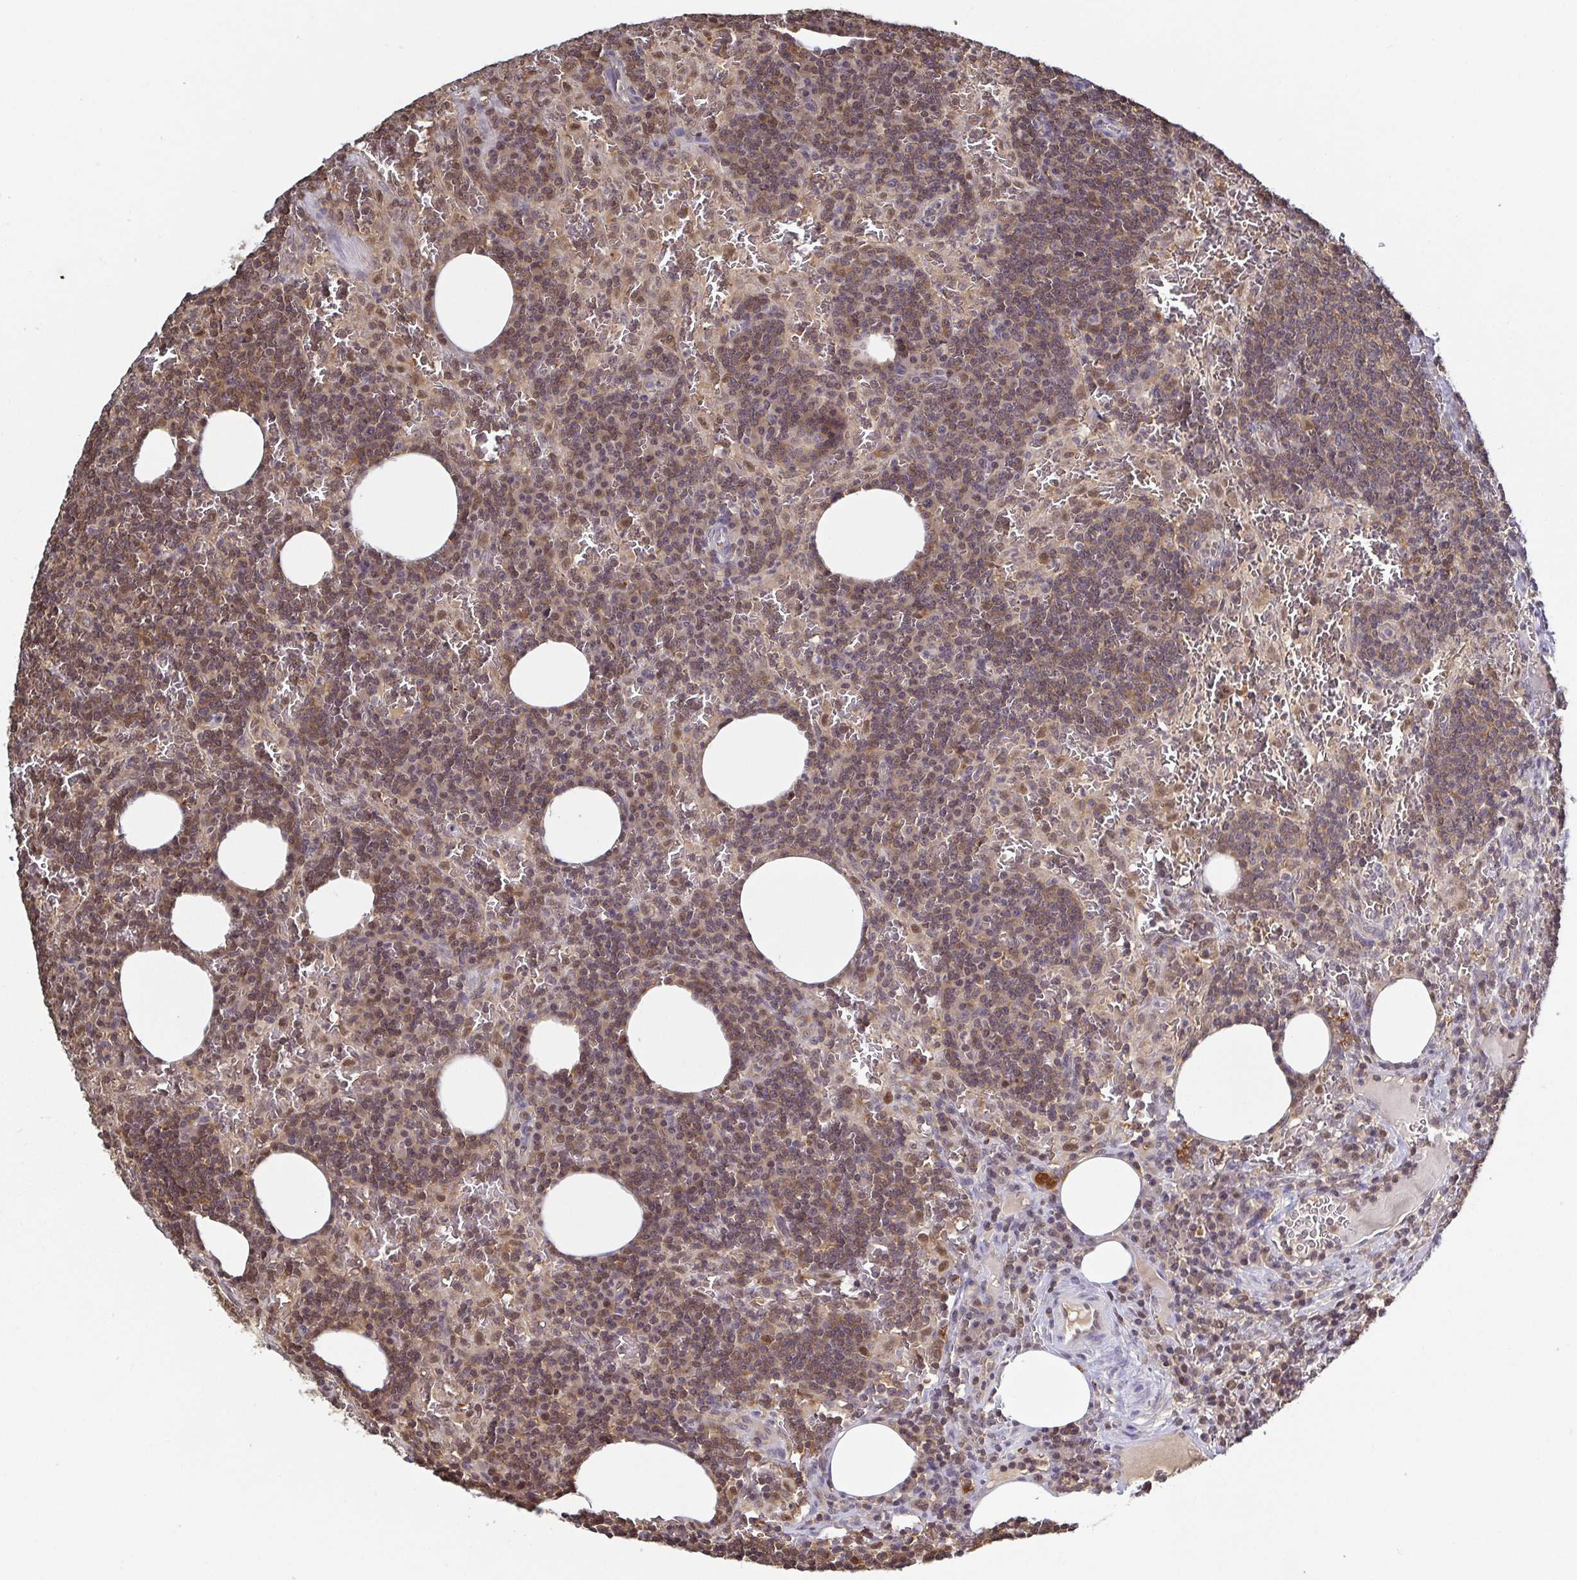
{"staining": {"intensity": "moderate", "quantity": "25%-75%", "location": "cytoplasmic/membranous,nuclear"}, "tissue": "lymph node", "cell_type": "Germinal center cells", "image_type": "normal", "snomed": [{"axis": "morphology", "description": "Normal tissue, NOS"}, {"axis": "topography", "description": "Lymph node"}], "caption": "IHC image of unremarkable lymph node stained for a protein (brown), which reveals medium levels of moderate cytoplasmic/membranous,nuclear expression in about 25%-75% of germinal center cells.", "gene": "PSMB9", "patient": {"sex": "male", "age": 67}}